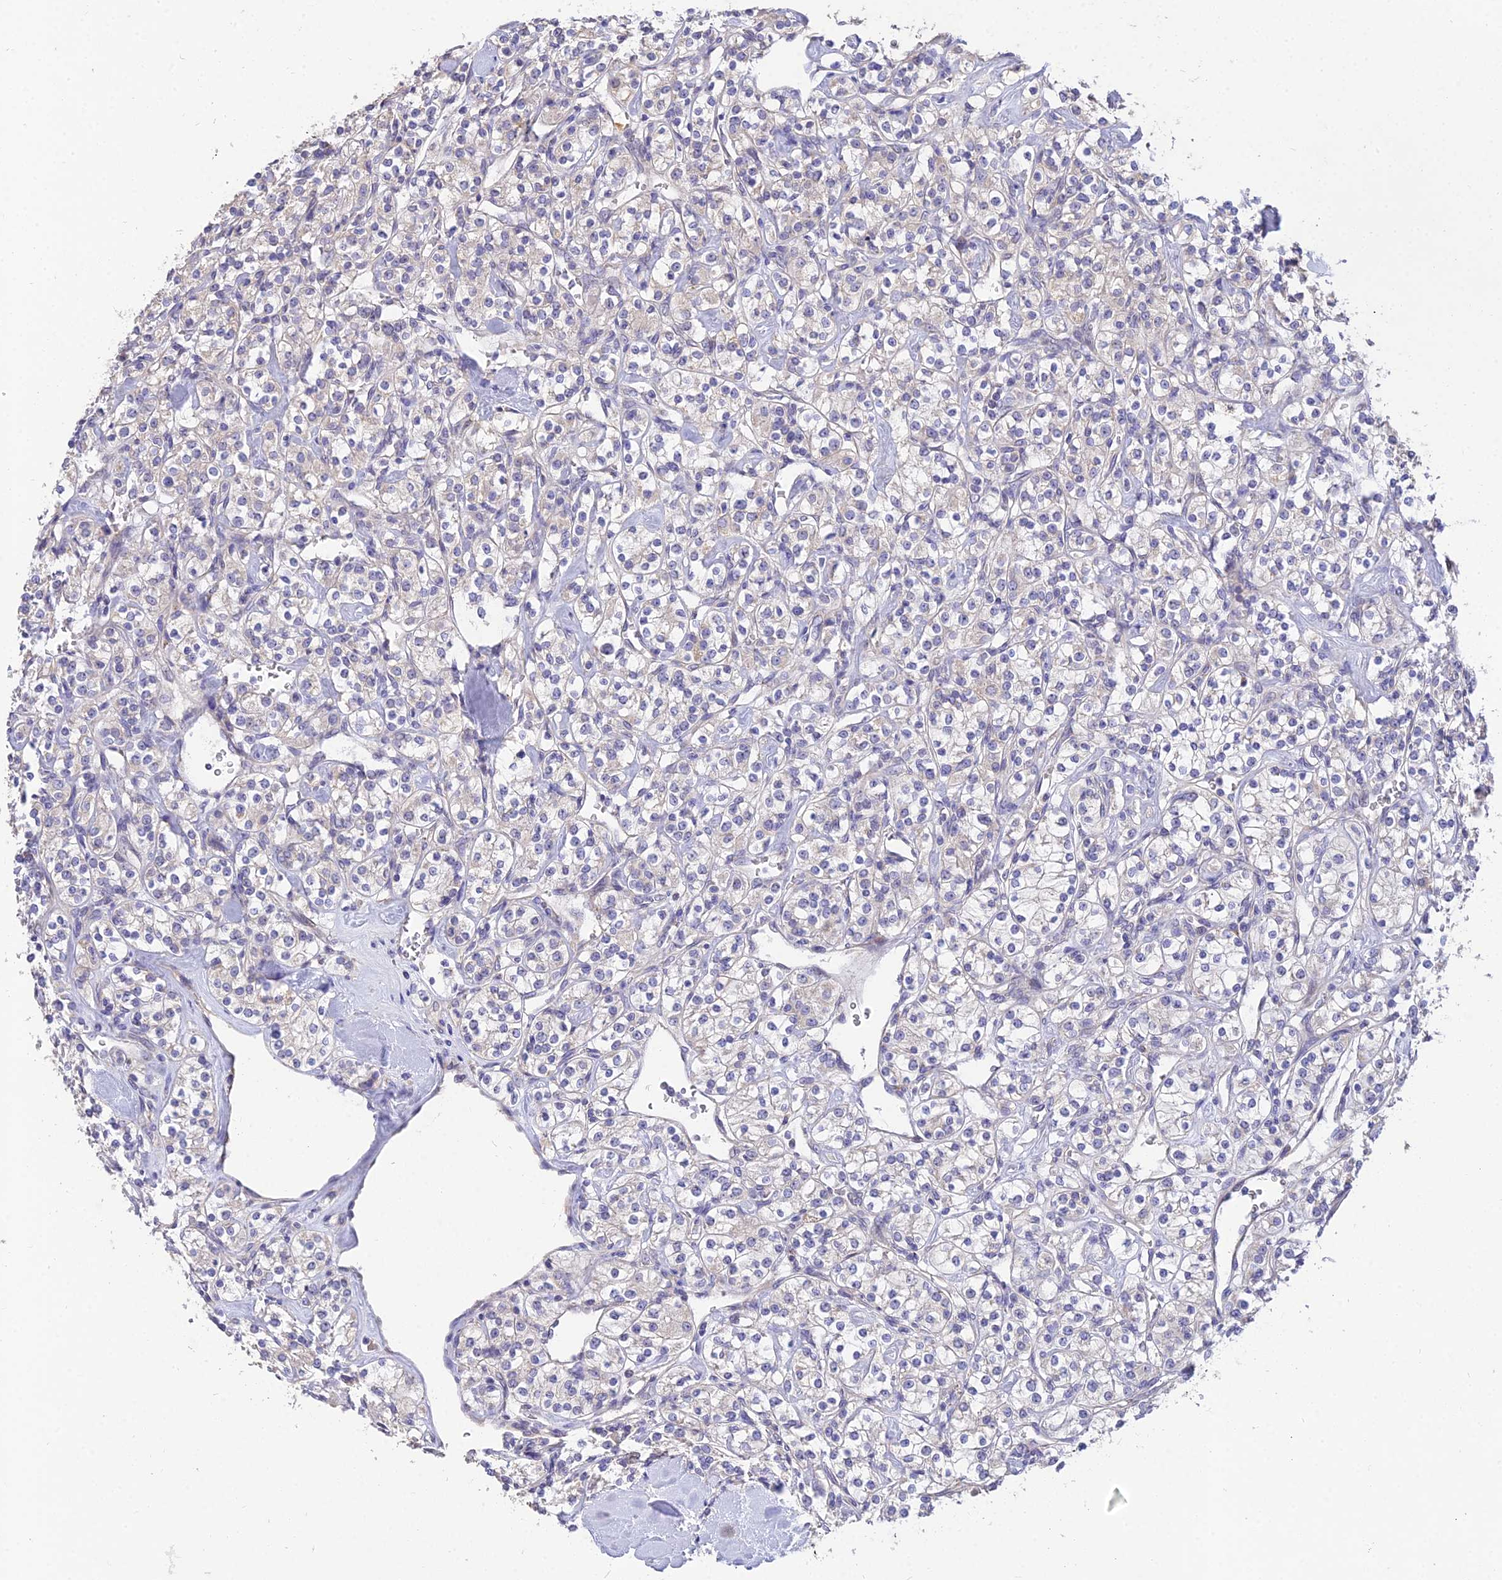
{"staining": {"intensity": "negative", "quantity": "none", "location": "none"}, "tissue": "renal cancer", "cell_type": "Tumor cells", "image_type": "cancer", "snomed": [{"axis": "morphology", "description": "Adenocarcinoma, NOS"}, {"axis": "topography", "description": "Kidney"}], "caption": "This is an immunohistochemistry histopathology image of renal cancer (adenocarcinoma). There is no positivity in tumor cells.", "gene": "ARL8B", "patient": {"sex": "male", "age": 77}}